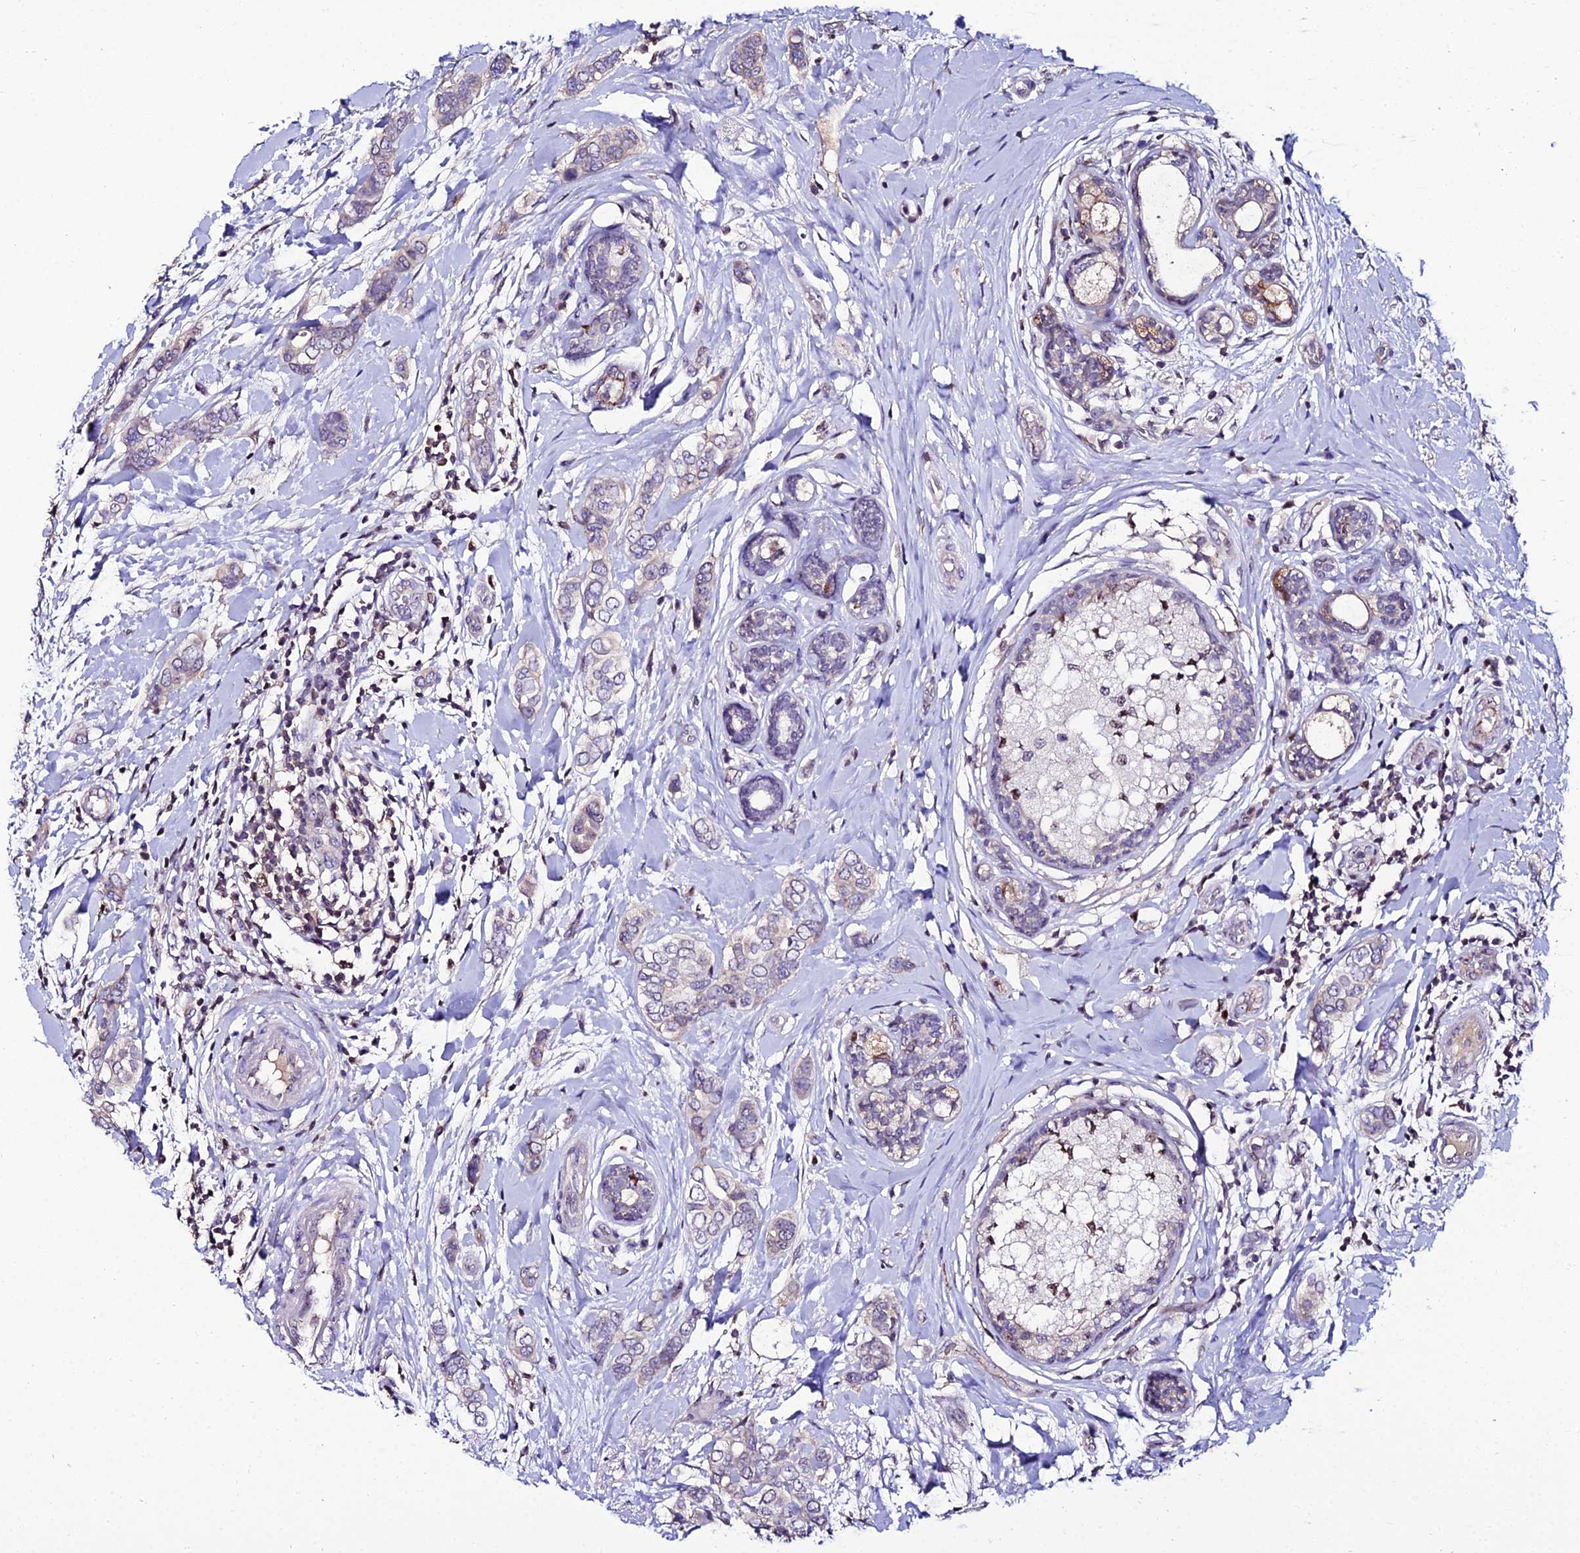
{"staining": {"intensity": "weak", "quantity": "25%-75%", "location": "nuclear"}, "tissue": "breast cancer", "cell_type": "Tumor cells", "image_type": "cancer", "snomed": [{"axis": "morphology", "description": "Lobular carcinoma"}, {"axis": "topography", "description": "Breast"}], "caption": "This is an image of immunohistochemistry (IHC) staining of breast cancer (lobular carcinoma), which shows weak positivity in the nuclear of tumor cells.", "gene": "SHQ1", "patient": {"sex": "female", "age": 51}}